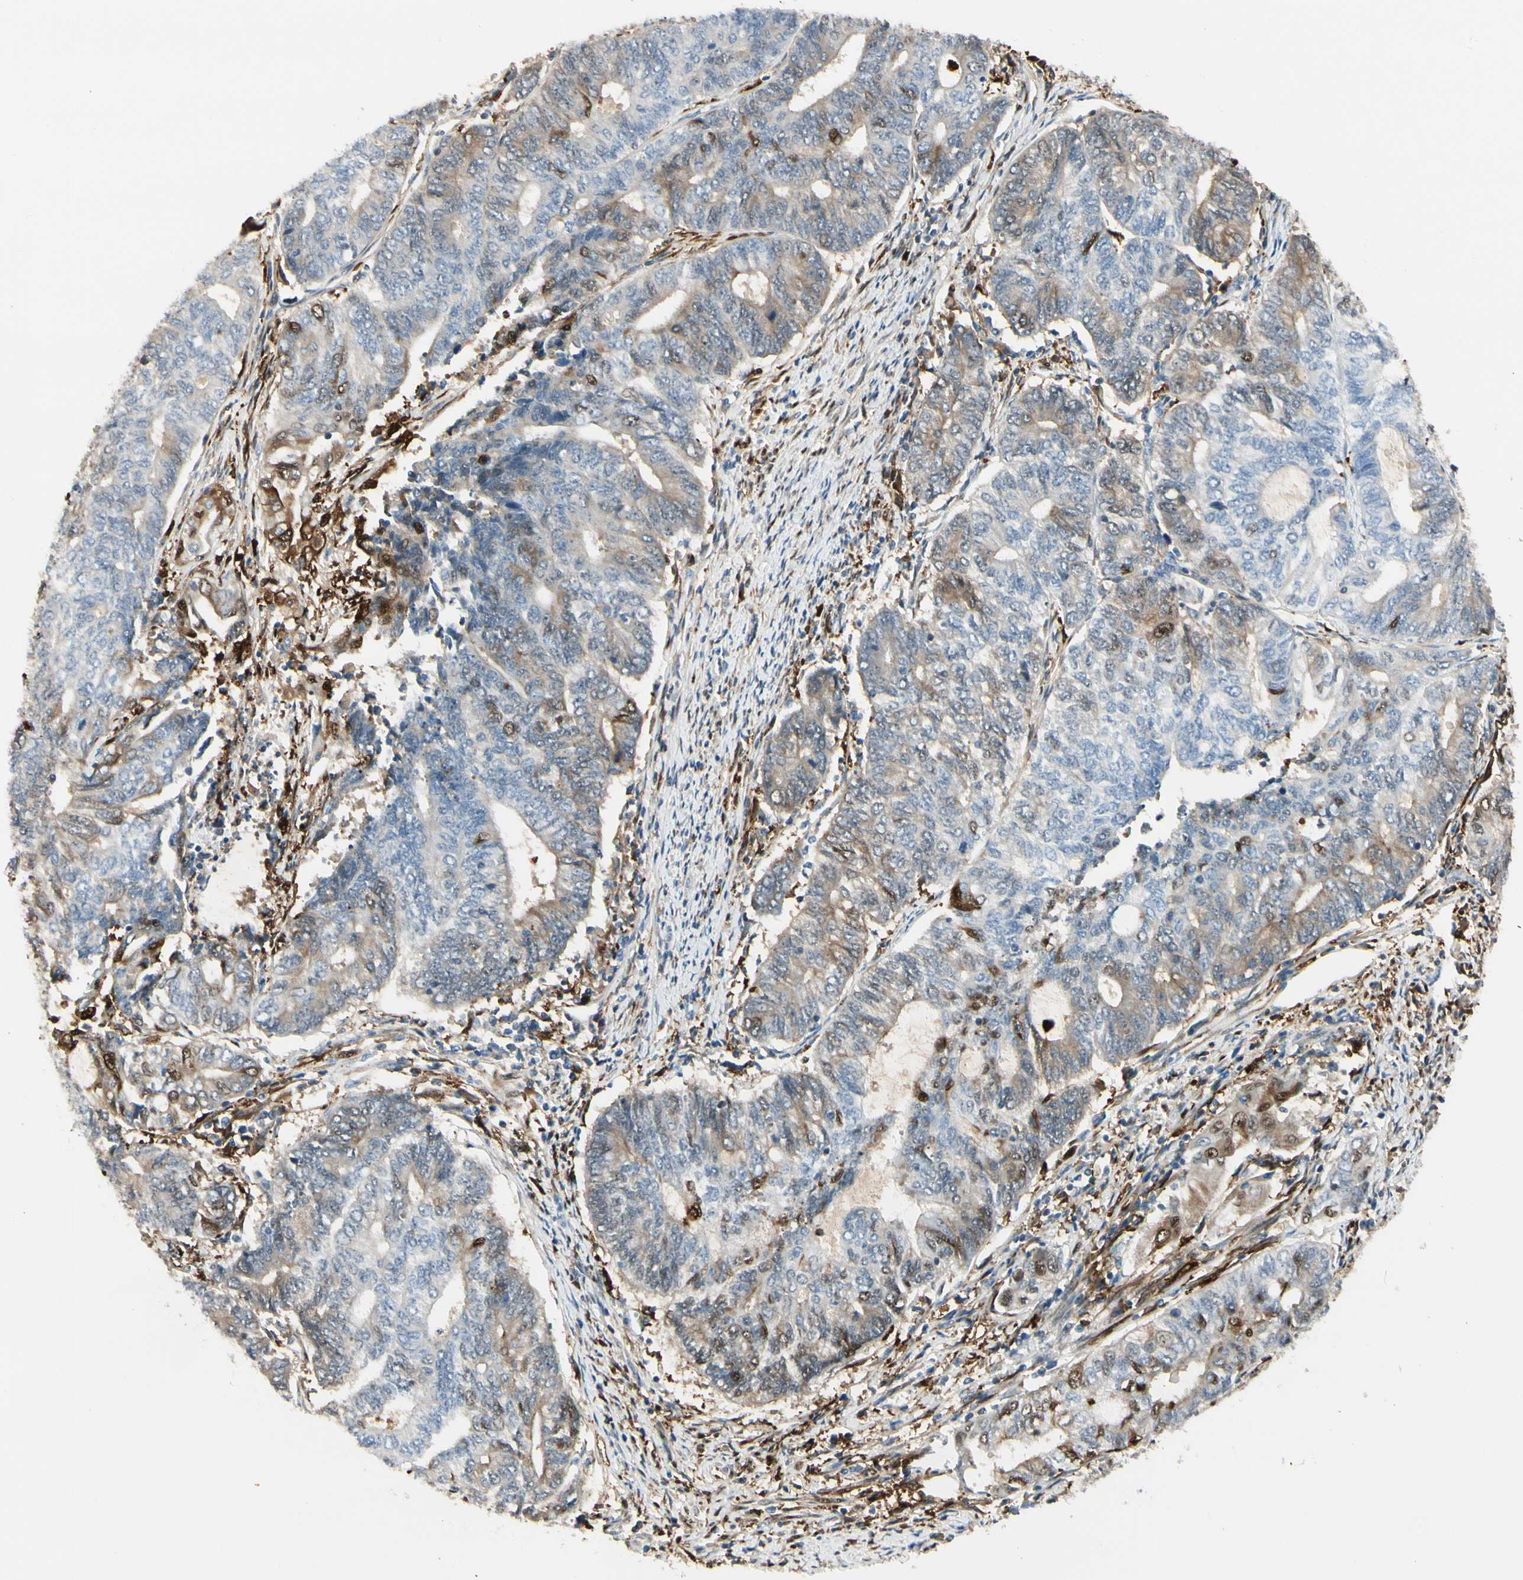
{"staining": {"intensity": "moderate", "quantity": "<25%", "location": "cytoplasmic/membranous"}, "tissue": "endometrial cancer", "cell_type": "Tumor cells", "image_type": "cancer", "snomed": [{"axis": "morphology", "description": "Adenocarcinoma, NOS"}, {"axis": "topography", "description": "Uterus"}, {"axis": "topography", "description": "Endometrium"}], "caption": "Immunohistochemical staining of endometrial cancer (adenocarcinoma) reveals moderate cytoplasmic/membranous protein positivity in approximately <25% of tumor cells.", "gene": "FTH1", "patient": {"sex": "female", "age": 70}}